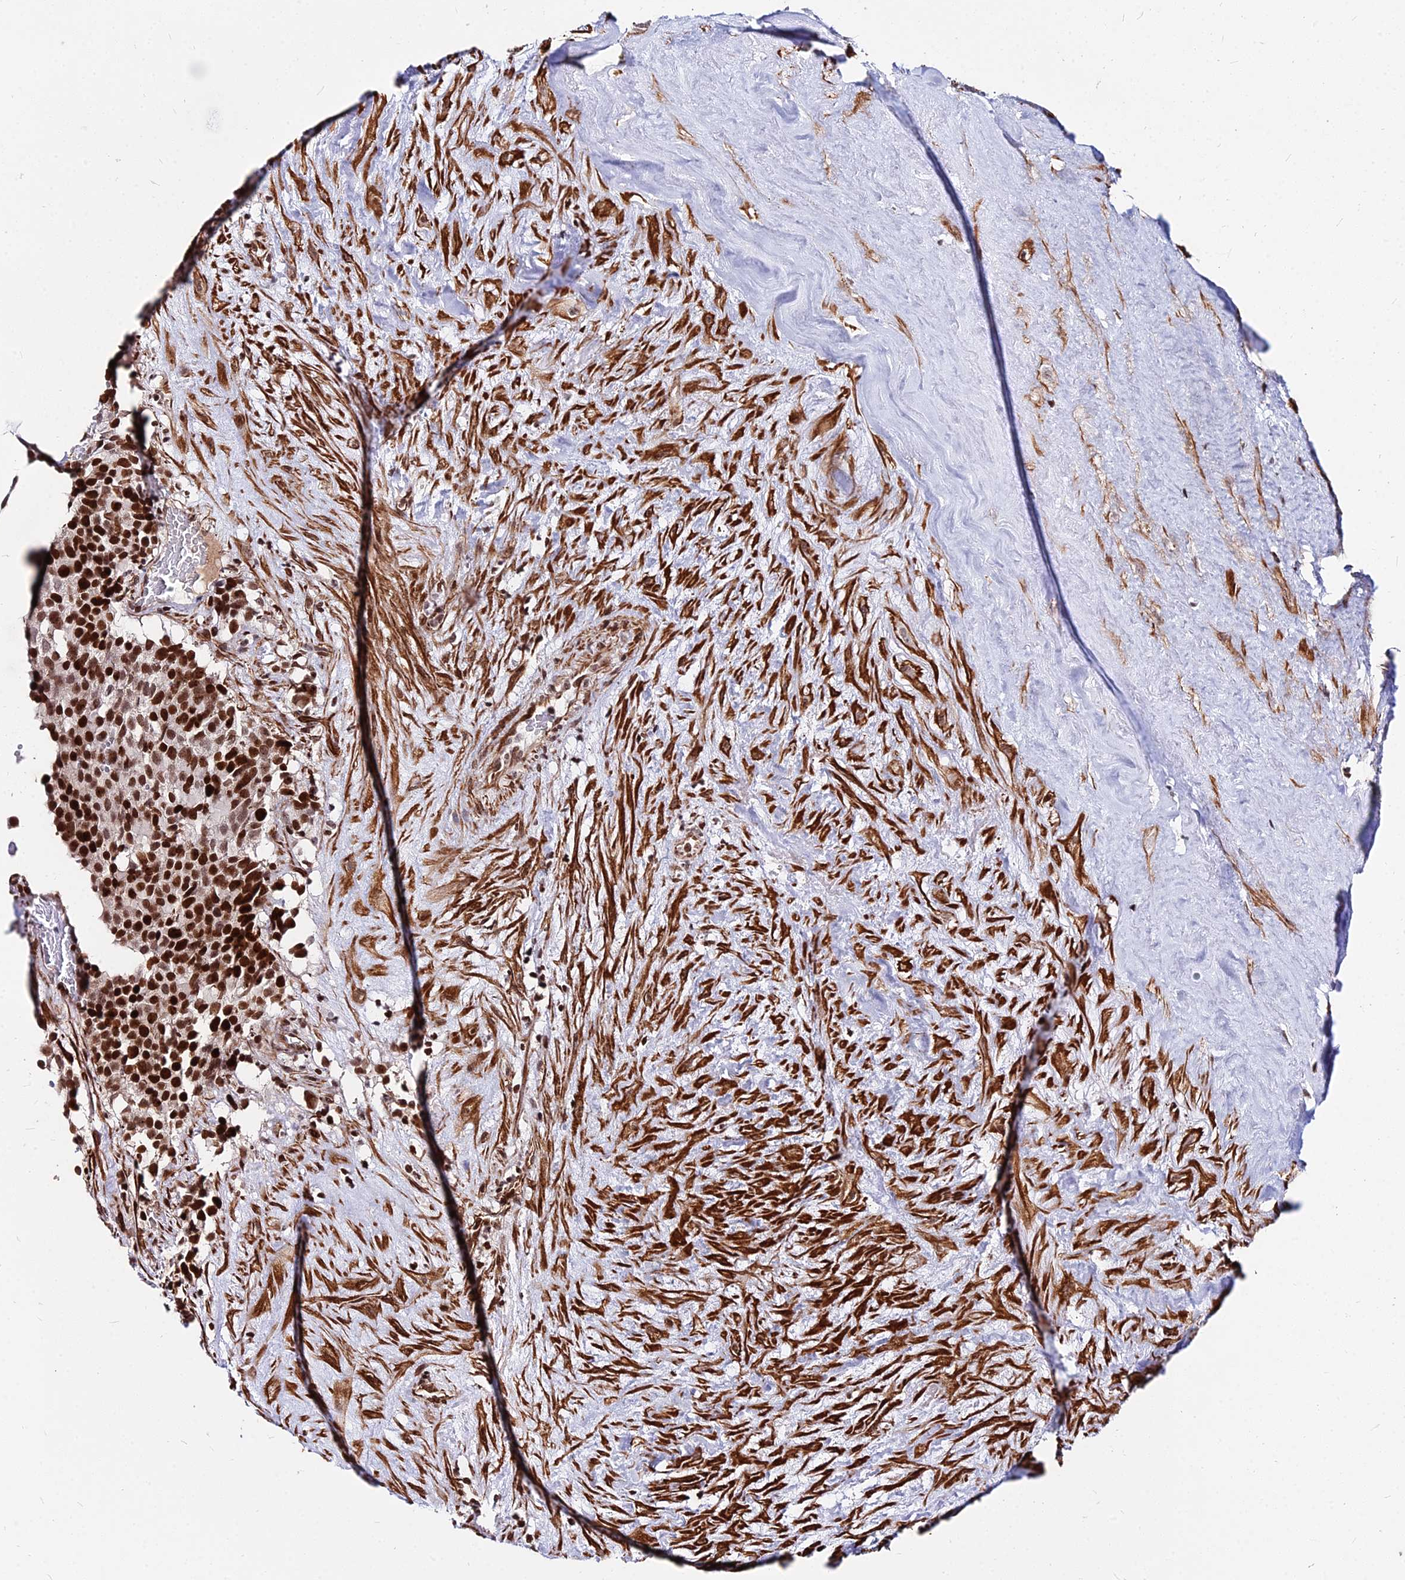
{"staining": {"intensity": "strong", "quantity": ">75%", "location": "nuclear"}, "tissue": "testis cancer", "cell_type": "Tumor cells", "image_type": "cancer", "snomed": [{"axis": "morphology", "description": "Seminoma, NOS"}, {"axis": "topography", "description": "Testis"}], "caption": "A histopathology image showing strong nuclear positivity in approximately >75% of tumor cells in testis cancer (seminoma), as visualized by brown immunohistochemical staining.", "gene": "NYAP2", "patient": {"sex": "male", "age": 71}}